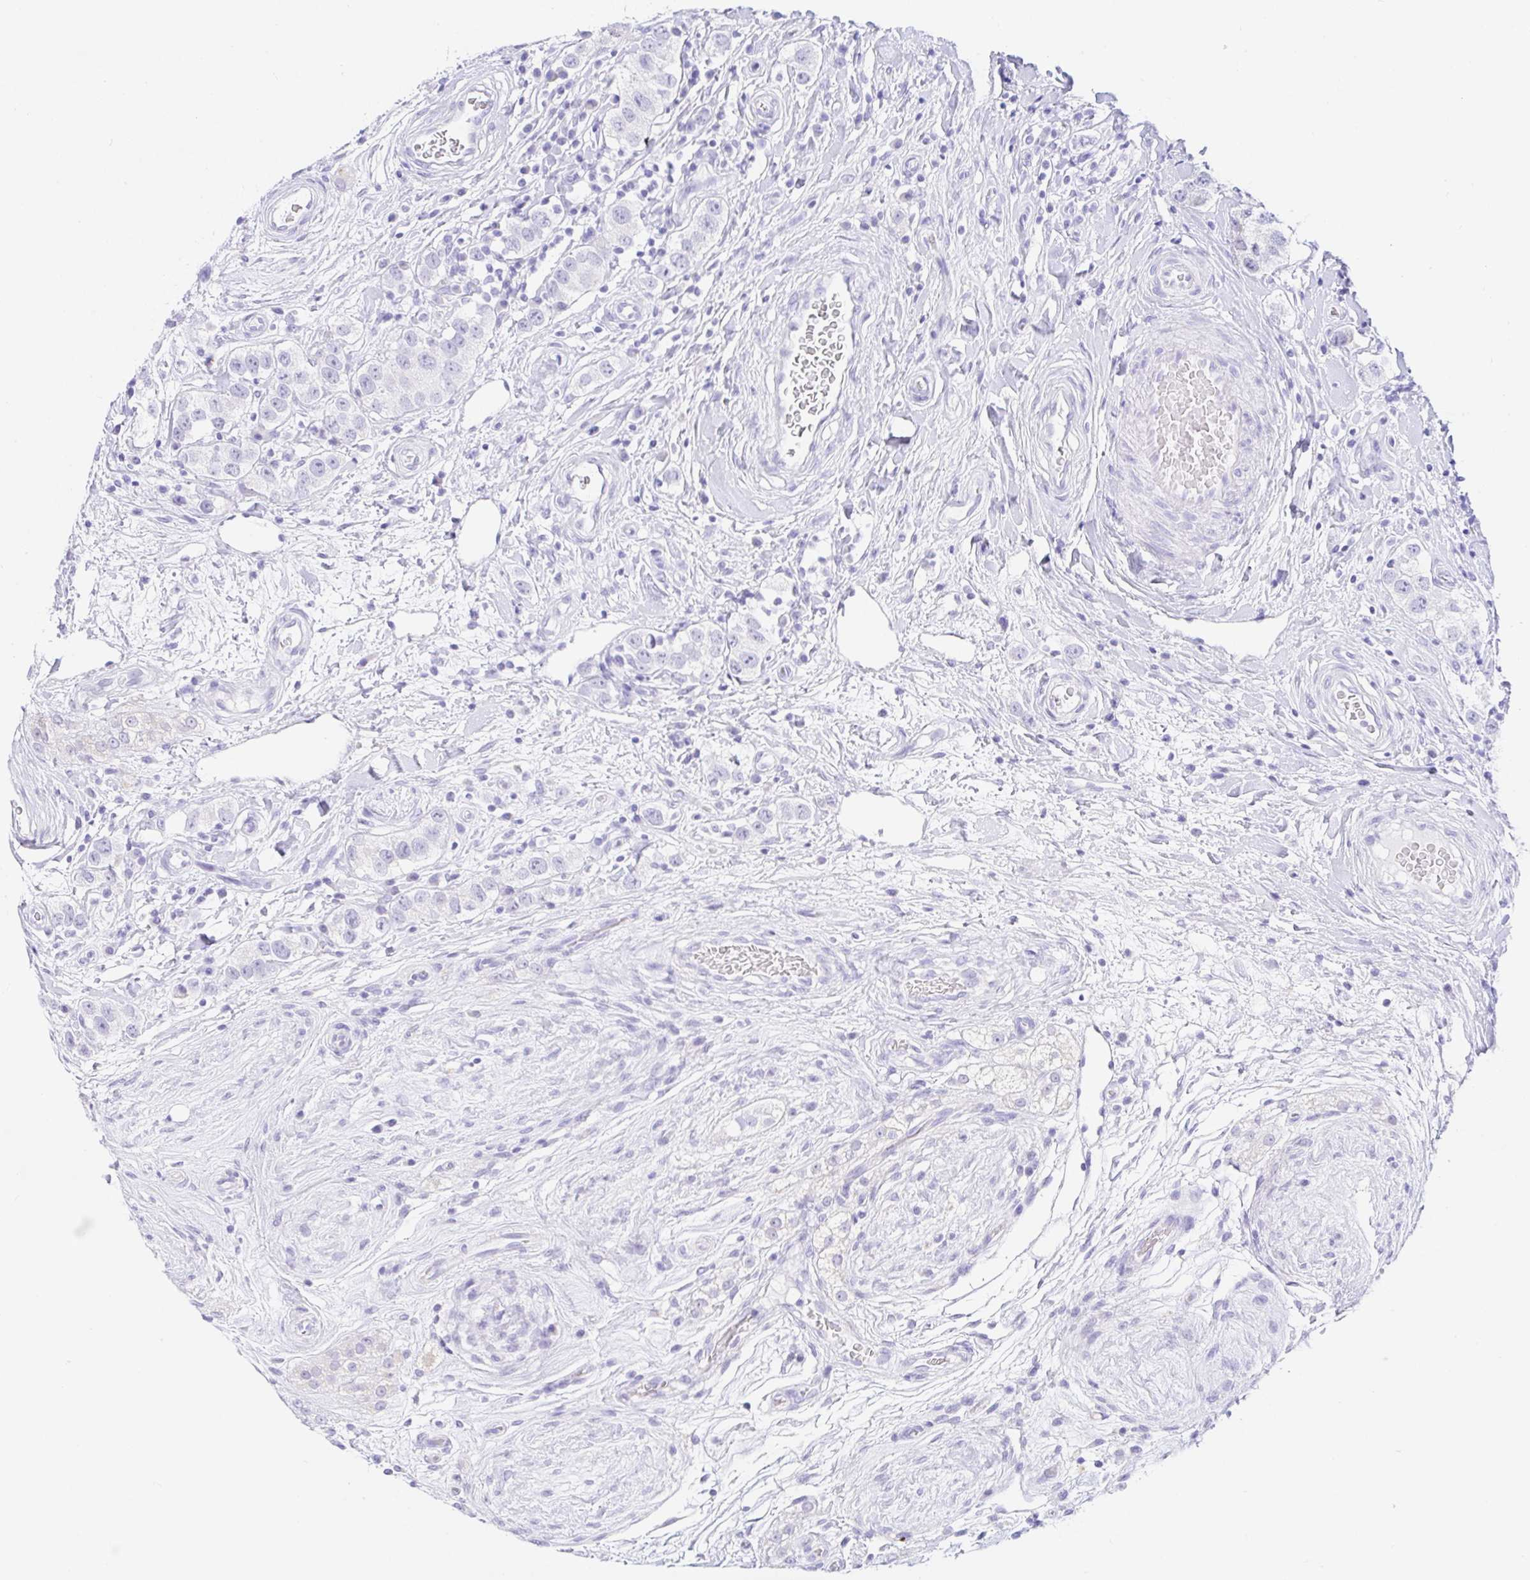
{"staining": {"intensity": "negative", "quantity": "none", "location": "none"}, "tissue": "testis cancer", "cell_type": "Tumor cells", "image_type": "cancer", "snomed": [{"axis": "morphology", "description": "Seminoma, NOS"}, {"axis": "topography", "description": "Testis"}], "caption": "Protein analysis of testis cancer exhibits no significant expression in tumor cells.", "gene": "PAX8", "patient": {"sex": "male", "age": 34}}